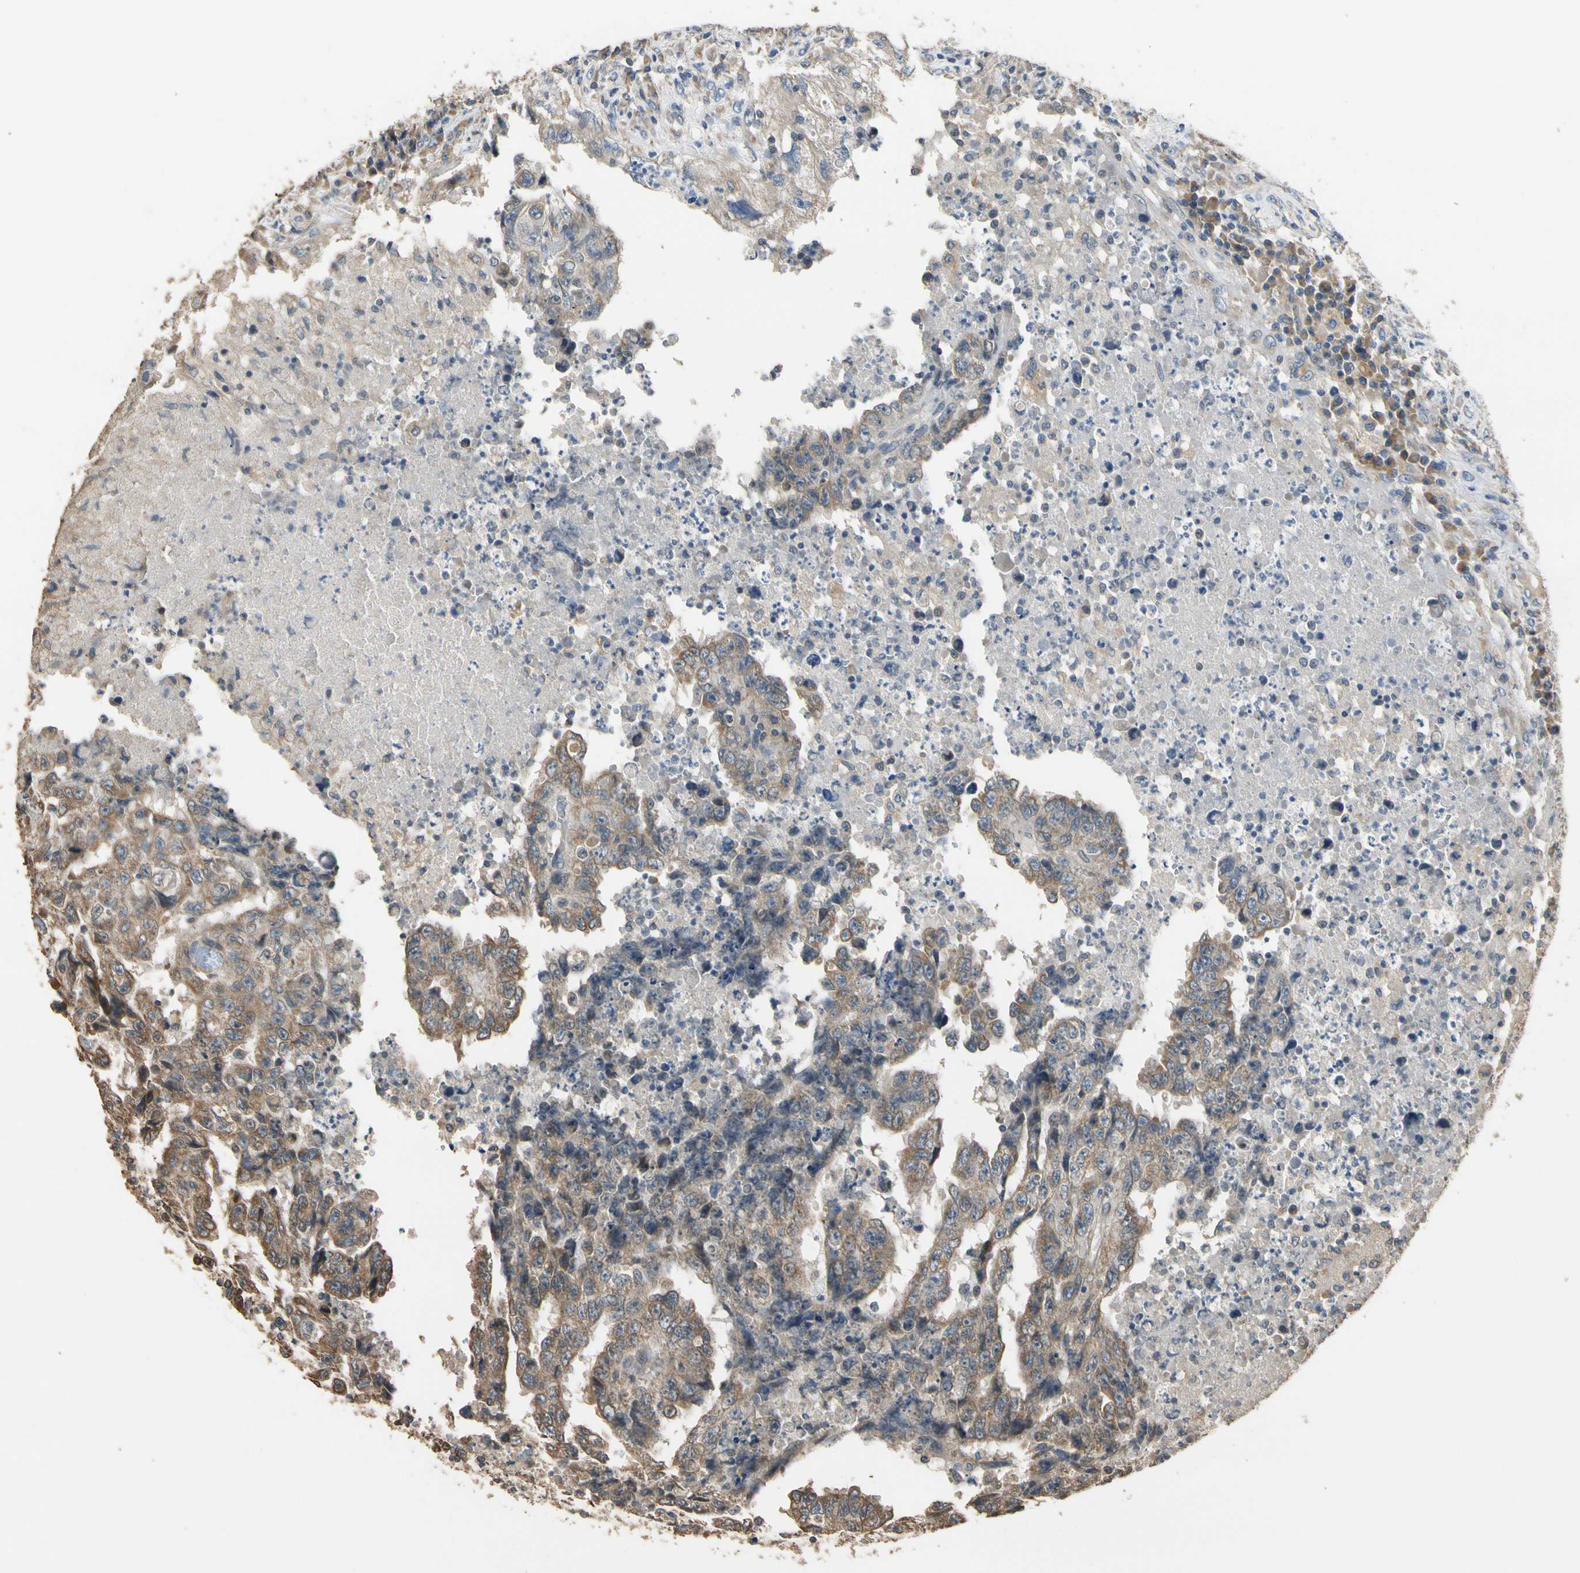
{"staining": {"intensity": "moderate", "quantity": ">75%", "location": "cytoplasmic/membranous"}, "tissue": "testis cancer", "cell_type": "Tumor cells", "image_type": "cancer", "snomed": [{"axis": "morphology", "description": "Necrosis, NOS"}, {"axis": "morphology", "description": "Carcinoma, Embryonal, NOS"}, {"axis": "topography", "description": "Testis"}], "caption": "Immunohistochemistry (IHC) histopathology image of neoplastic tissue: embryonal carcinoma (testis) stained using IHC demonstrates medium levels of moderate protein expression localized specifically in the cytoplasmic/membranous of tumor cells, appearing as a cytoplasmic/membranous brown color.", "gene": "STX18", "patient": {"sex": "male", "age": 19}}